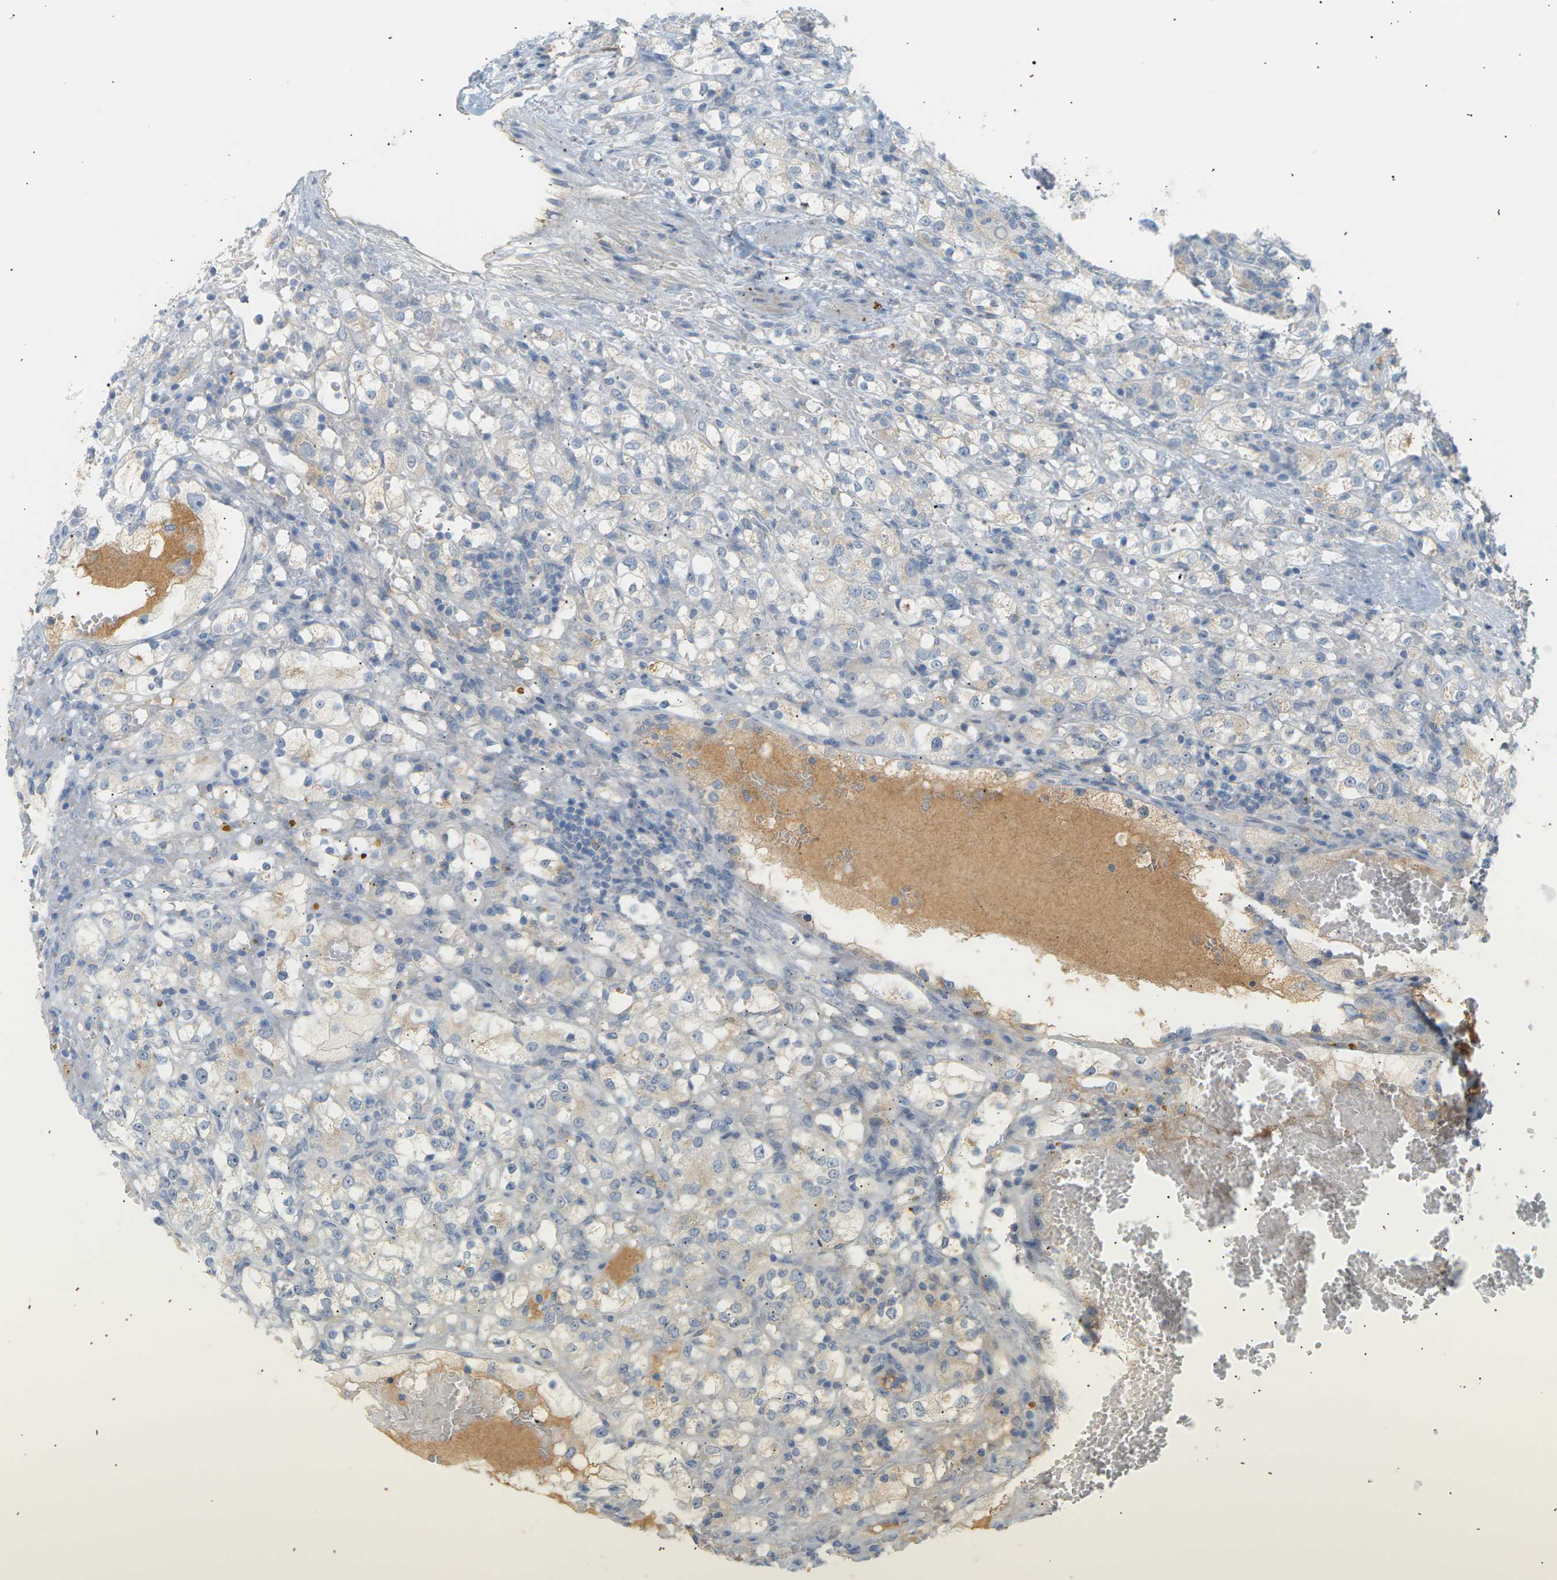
{"staining": {"intensity": "weak", "quantity": "<25%", "location": "cytoplasmic/membranous"}, "tissue": "renal cancer", "cell_type": "Tumor cells", "image_type": "cancer", "snomed": [{"axis": "morphology", "description": "Normal tissue, NOS"}, {"axis": "morphology", "description": "Adenocarcinoma, NOS"}, {"axis": "topography", "description": "Kidney"}], "caption": "DAB (3,3'-diaminobenzidine) immunohistochemical staining of human adenocarcinoma (renal) displays no significant positivity in tumor cells.", "gene": "CLU", "patient": {"sex": "male", "age": 61}}